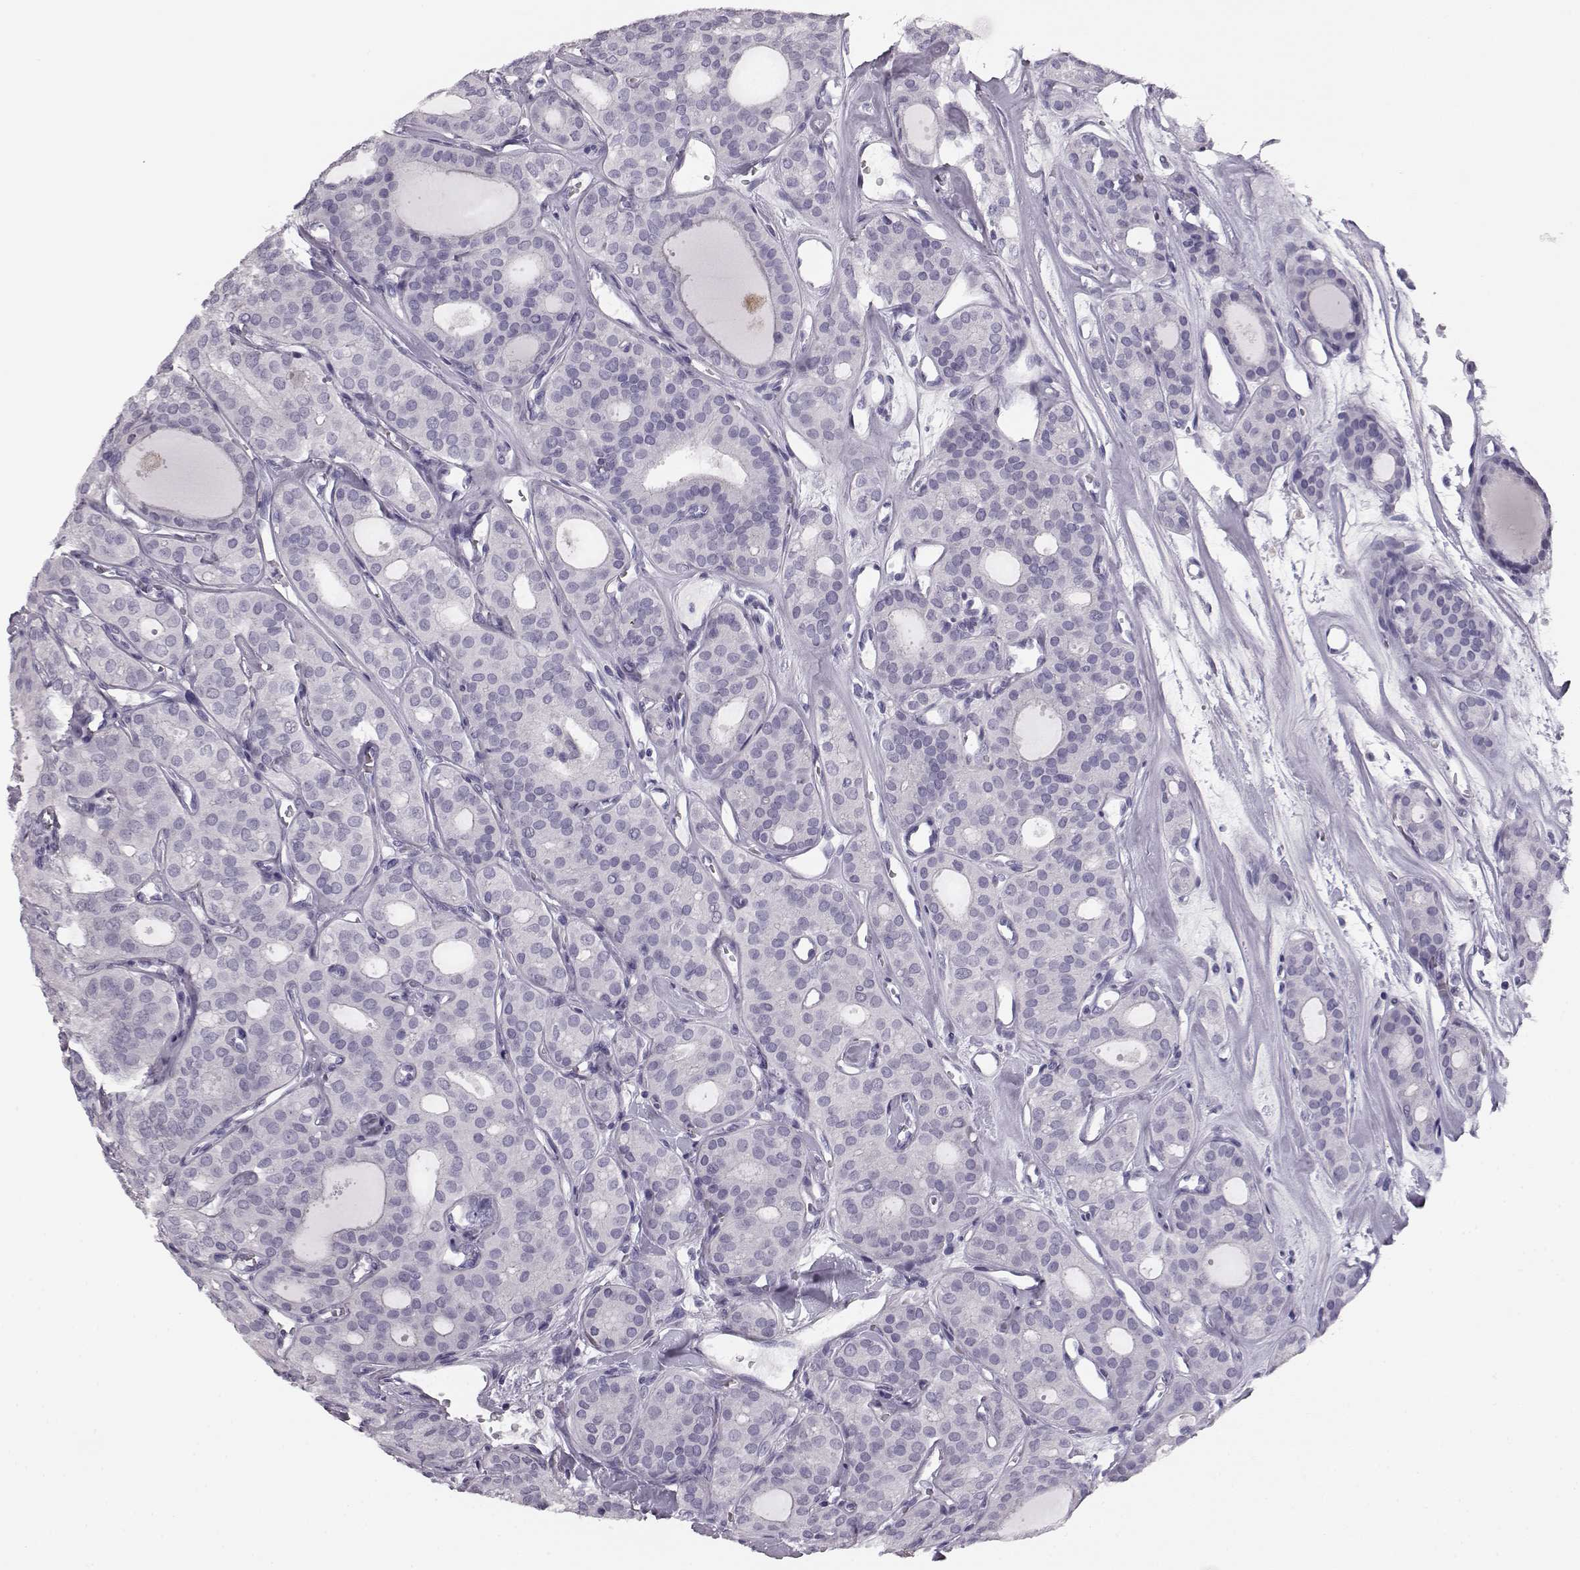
{"staining": {"intensity": "negative", "quantity": "none", "location": "none"}, "tissue": "thyroid cancer", "cell_type": "Tumor cells", "image_type": "cancer", "snomed": [{"axis": "morphology", "description": "Follicular adenoma carcinoma, NOS"}, {"axis": "topography", "description": "Thyroid gland"}], "caption": "High magnification brightfield microscopy of follicular adenoma carcinoma (thyroid) stained with DAB (3,3'-diaminobenzidine) (brown) and counterstained with hematoxylin (blue): tumor cells show no significant expression.", "gene": "BFSP2", "patient": {"sex": "male", "age": 75}}